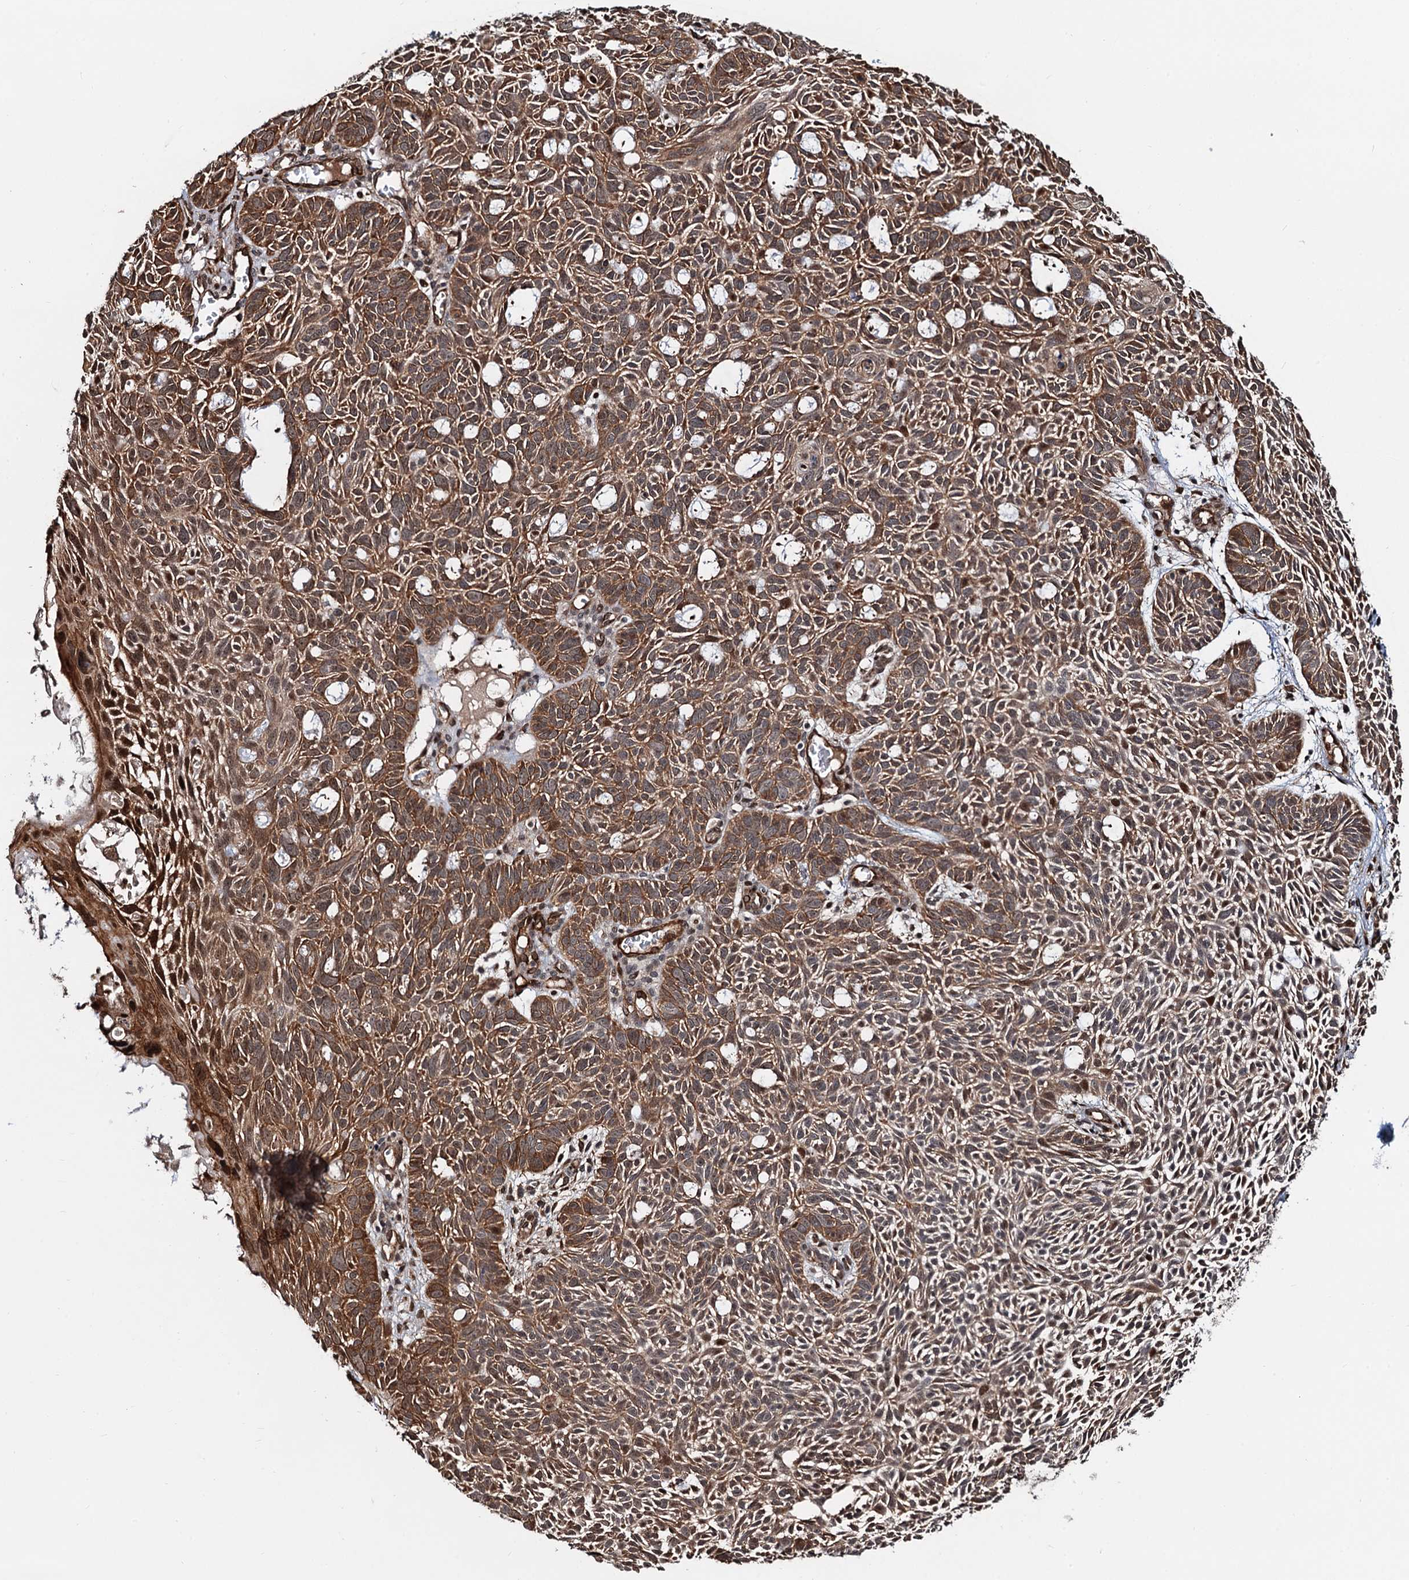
{"staining": {"intensity": "moderate", "quantity": ">75%", "location": "cytoplasmic/membranous"}, "tissue": "skin cancer", "cell_type": "Tumor cells", "image_type": "cancer", "snomed": [{"axis": "morphology", "description": "Basal cell carcinoma"}, {"axis": "topography", "description": "Skin"}], "caption": "Brown immunohistochemical staining in human skin basal cell carcinoma displays moderate cytoplasmic/membranous staining in about >75% of tumor cells. (IHC, brightfield microscopy, high magnification).", "gene": "SNRNP25", "patient": {"sex": "male", "age": 69}}